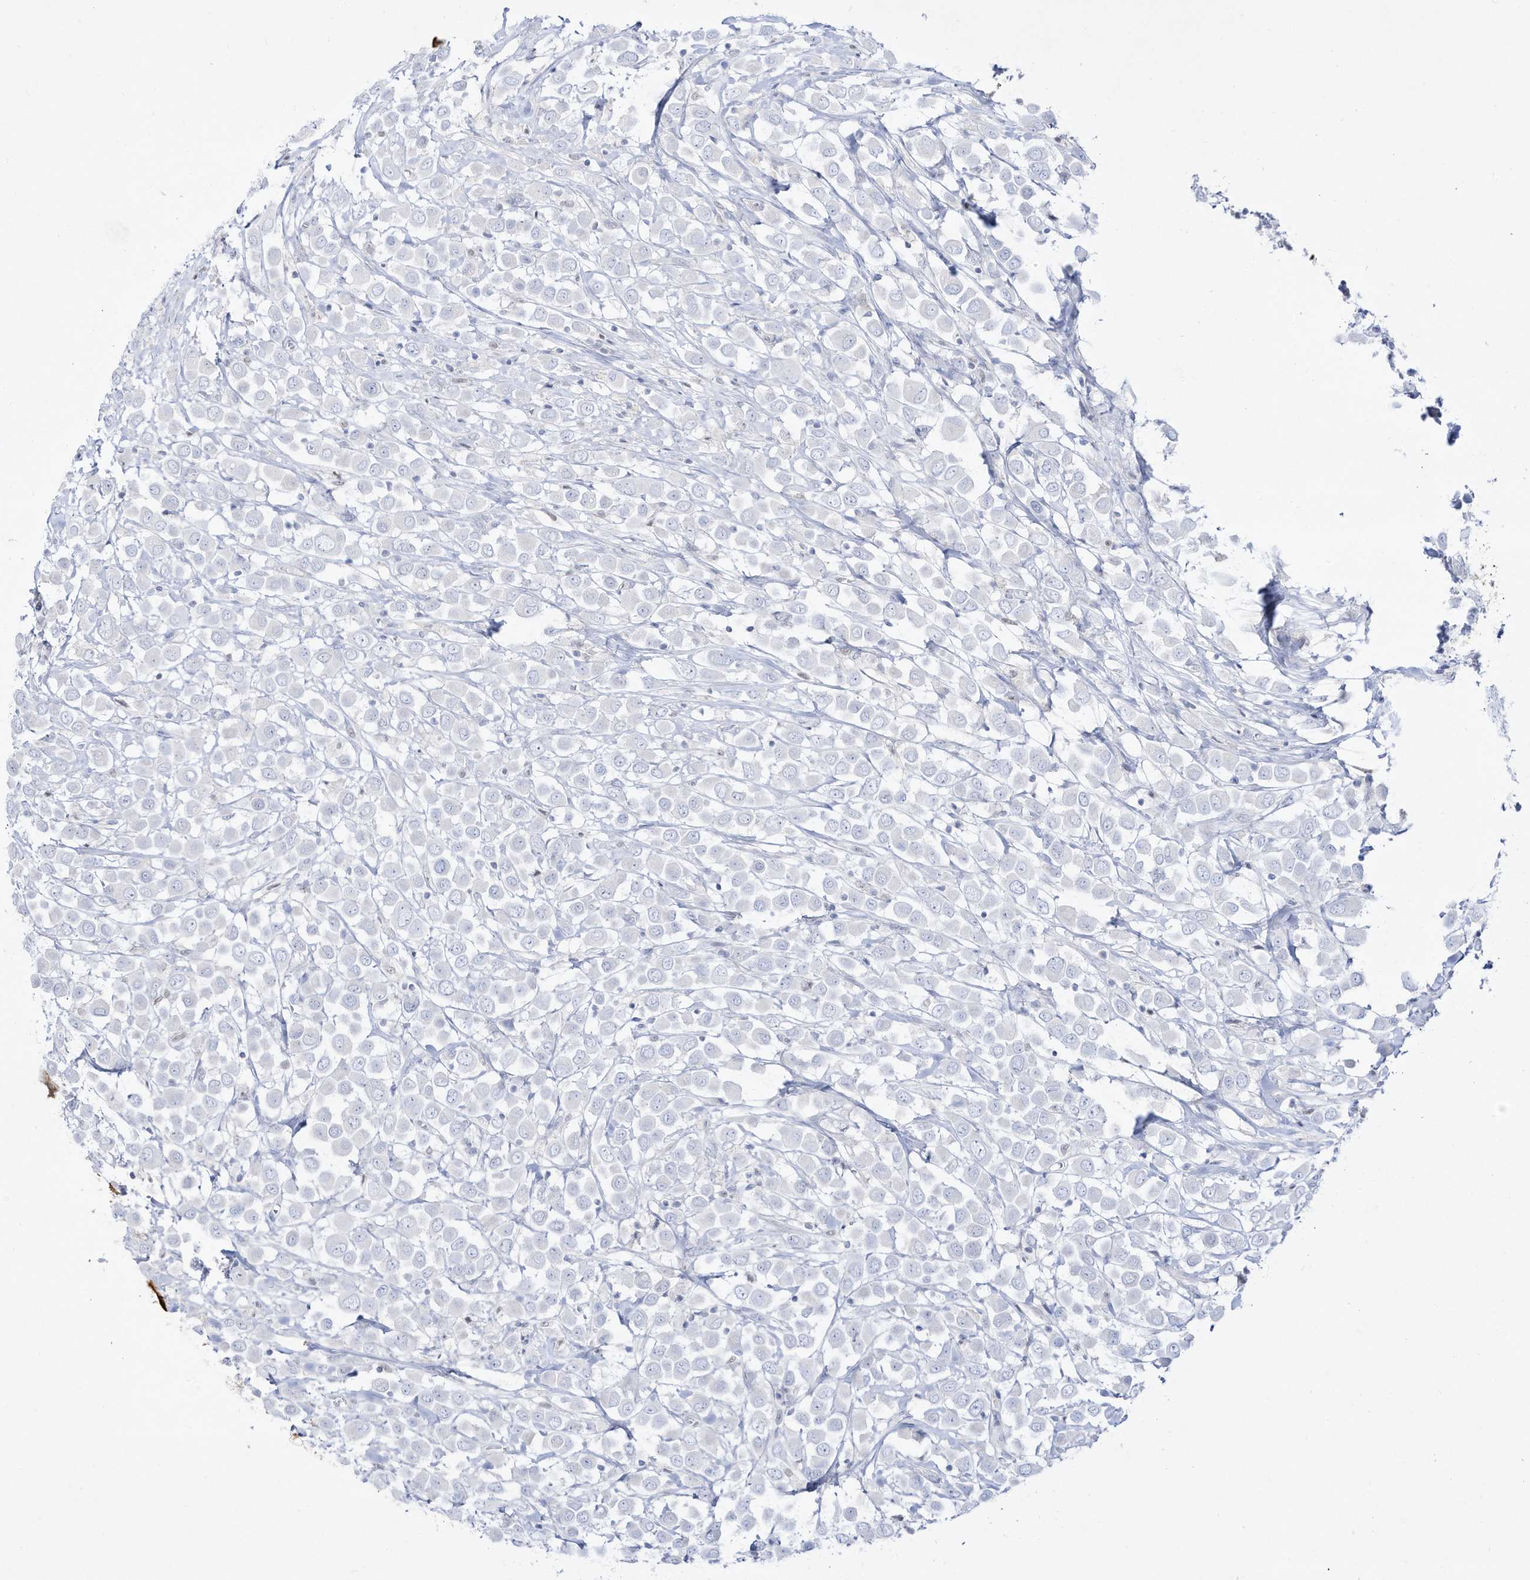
{"staining": {"intensity": "negative", "quantity": "none", "location": "none"}, "tissue": "breast cancer", "cell_type": "Tumor cells", "image_type": "cancer", "snomed": [{"axis": "morphology", "description": "Duct carcinoma"}, {"axis": "topography", "description": "Breast"}], "caption": "Immunohistochemistry (IHC) histopathology image of neoplastic tissue: infiltrating ductal carcinoma (breast) stained with DAB displays no significant protein expression in tumor cells.", "gene": "DMKN", "patient": {"sex": "female", "age": 61}}